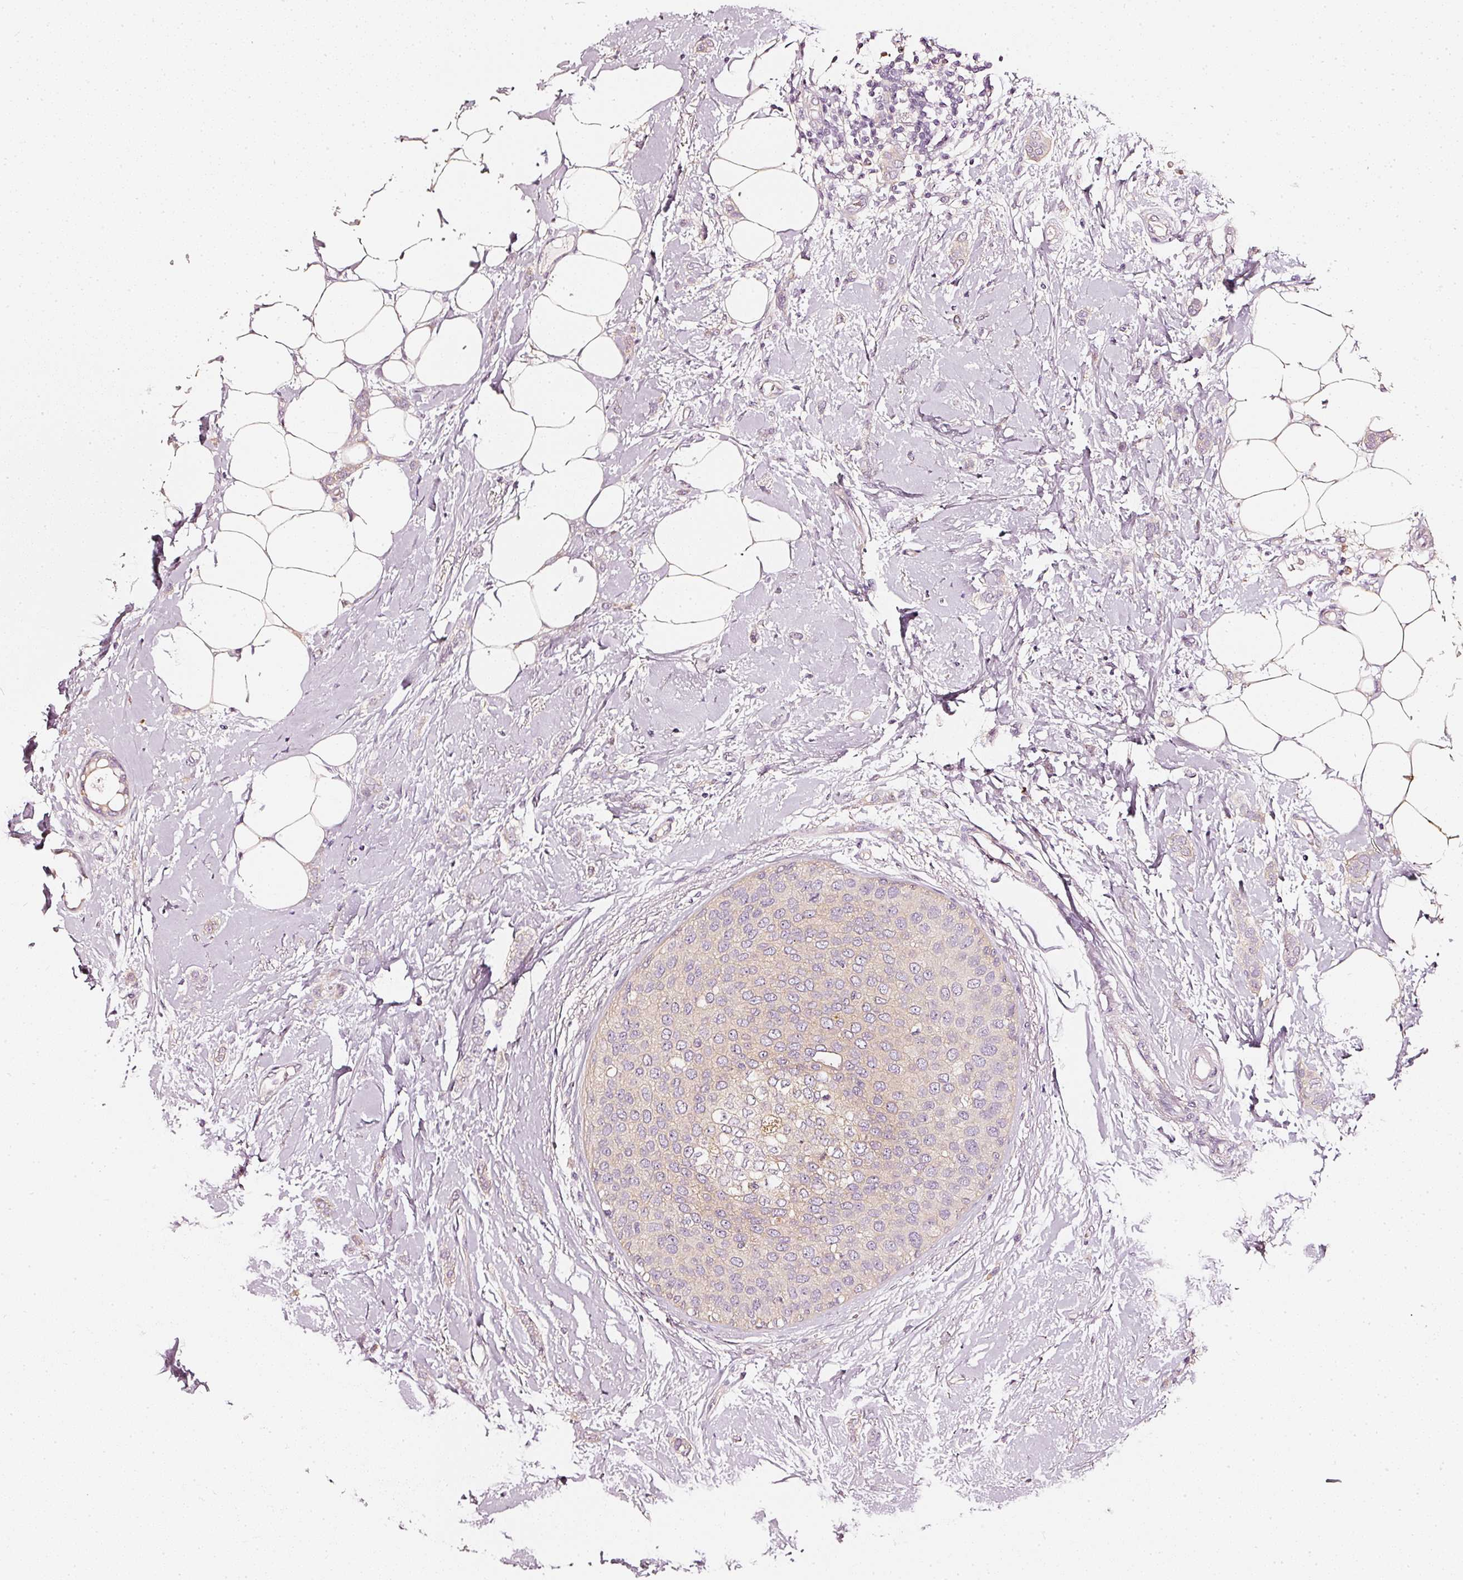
{"staining": {"intensity": "weak", "quantity": "<25%", "location": "cytoplasmic/membranous"}, "tissue": "breast cancer", "cell_type": "Tumor cells", "image_type": "cancer", "snomed": [{"axis": "morphology", "description": "Duct carcinoma"}, {"axis": "topography", "description": "Breast"}], "caption": "The histopathology image exhibits no staining of tumor cells in breast cancer.", "gene": "CNP", "patient": {"sex": "female", "age": 72}}